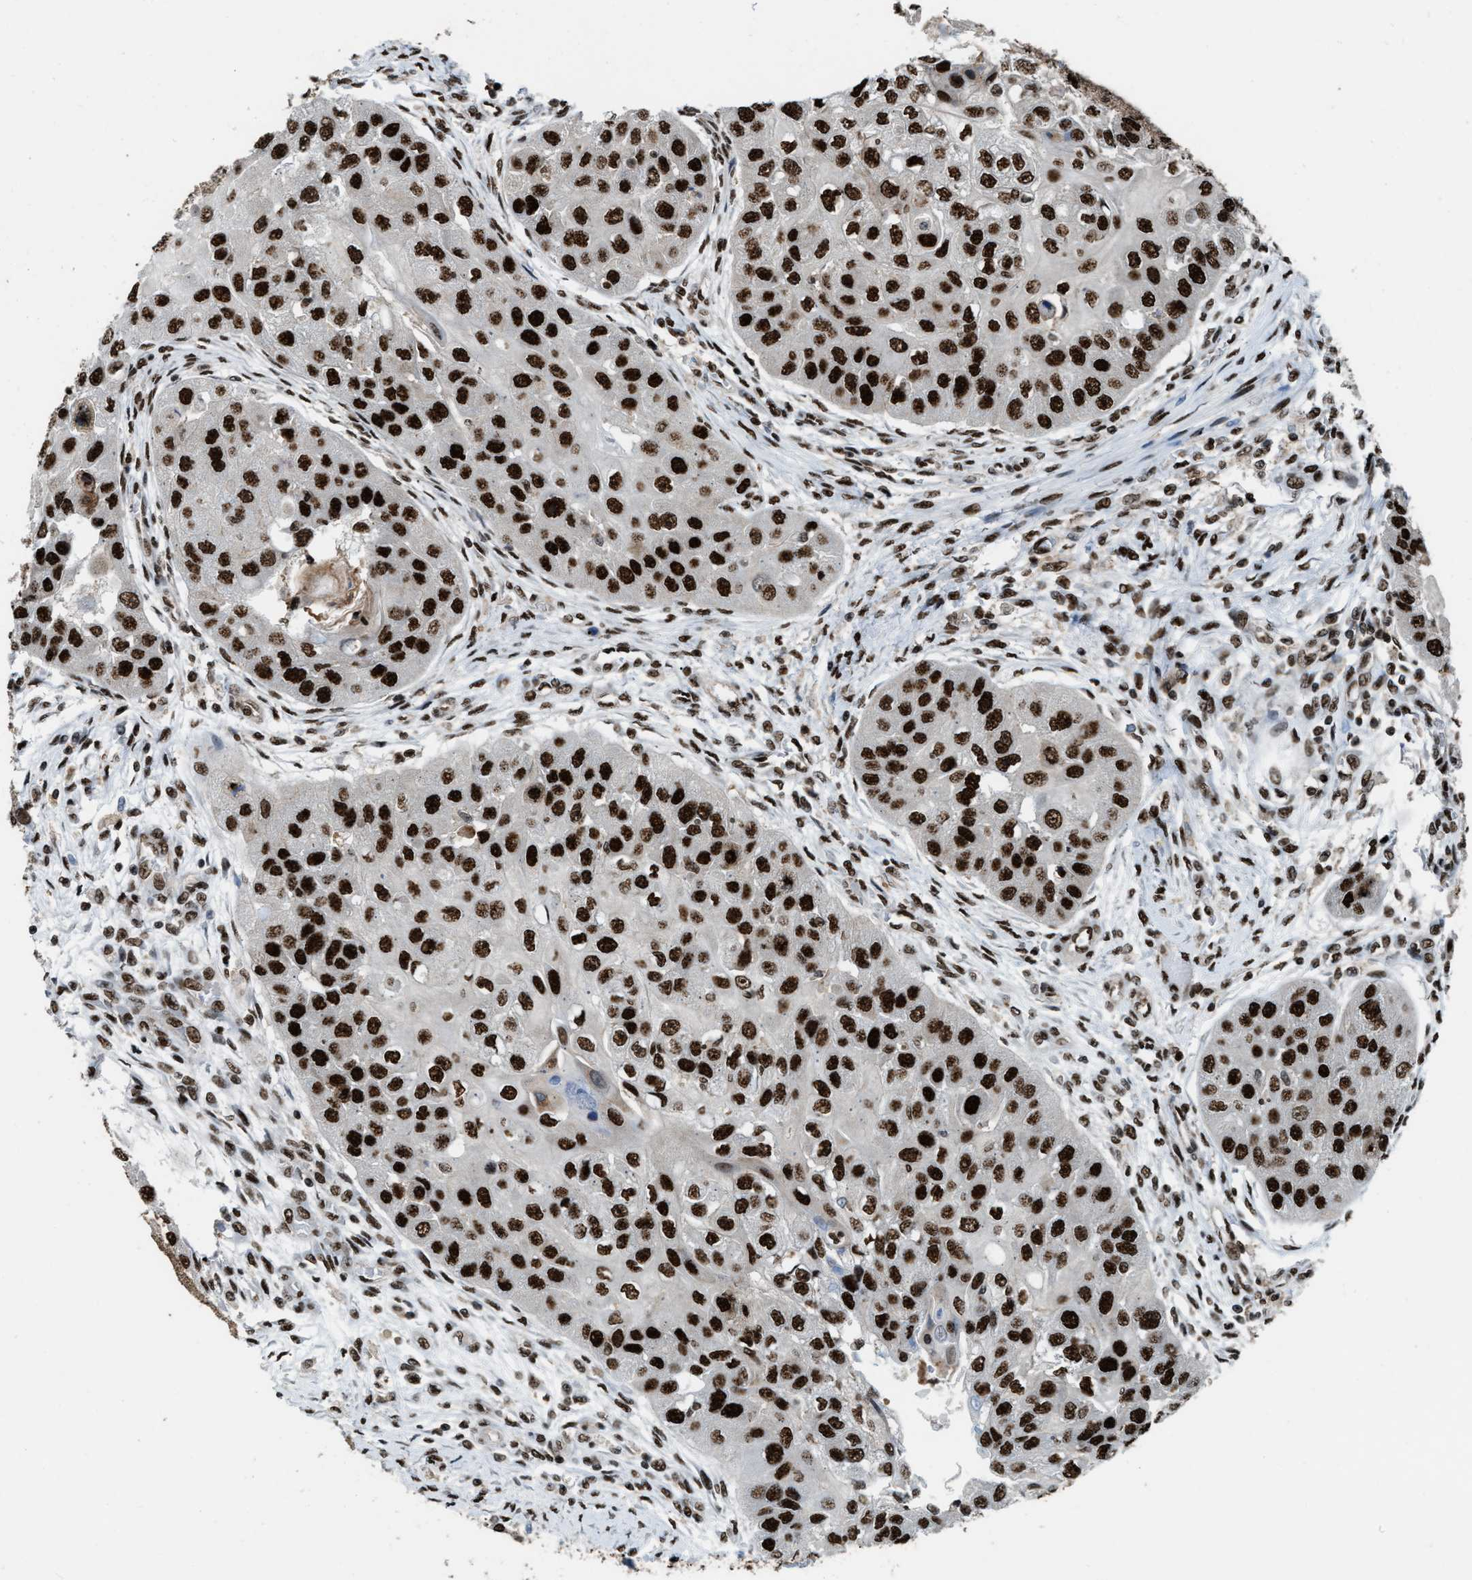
{"staining": {"intensity": "strong", "quantity": ">75%", "location": "nuclear"}, "tissue": "head and neck cancer", "cell_type": "Tumor cells", "image_type": "cancer", "snomed": [{"axis": "morphology", "description": "Normal tissue, NOS"}, {"axis": "morphology", "description": "Squamous cell carcinoma, NOS"}, {"axis": "topography", "description": "Skeletal muscle"}, {"axis": "topography", "description": "Head-Neck"}], "caption": "Strong nuclear positivity for a protein is seen in approximately >75% of tumor cells of squamous cell carcinoma (head and neck) using immunohistochemistry.", "gene": "NUMA1", "patient": {"sex": "male", "age": 51}}